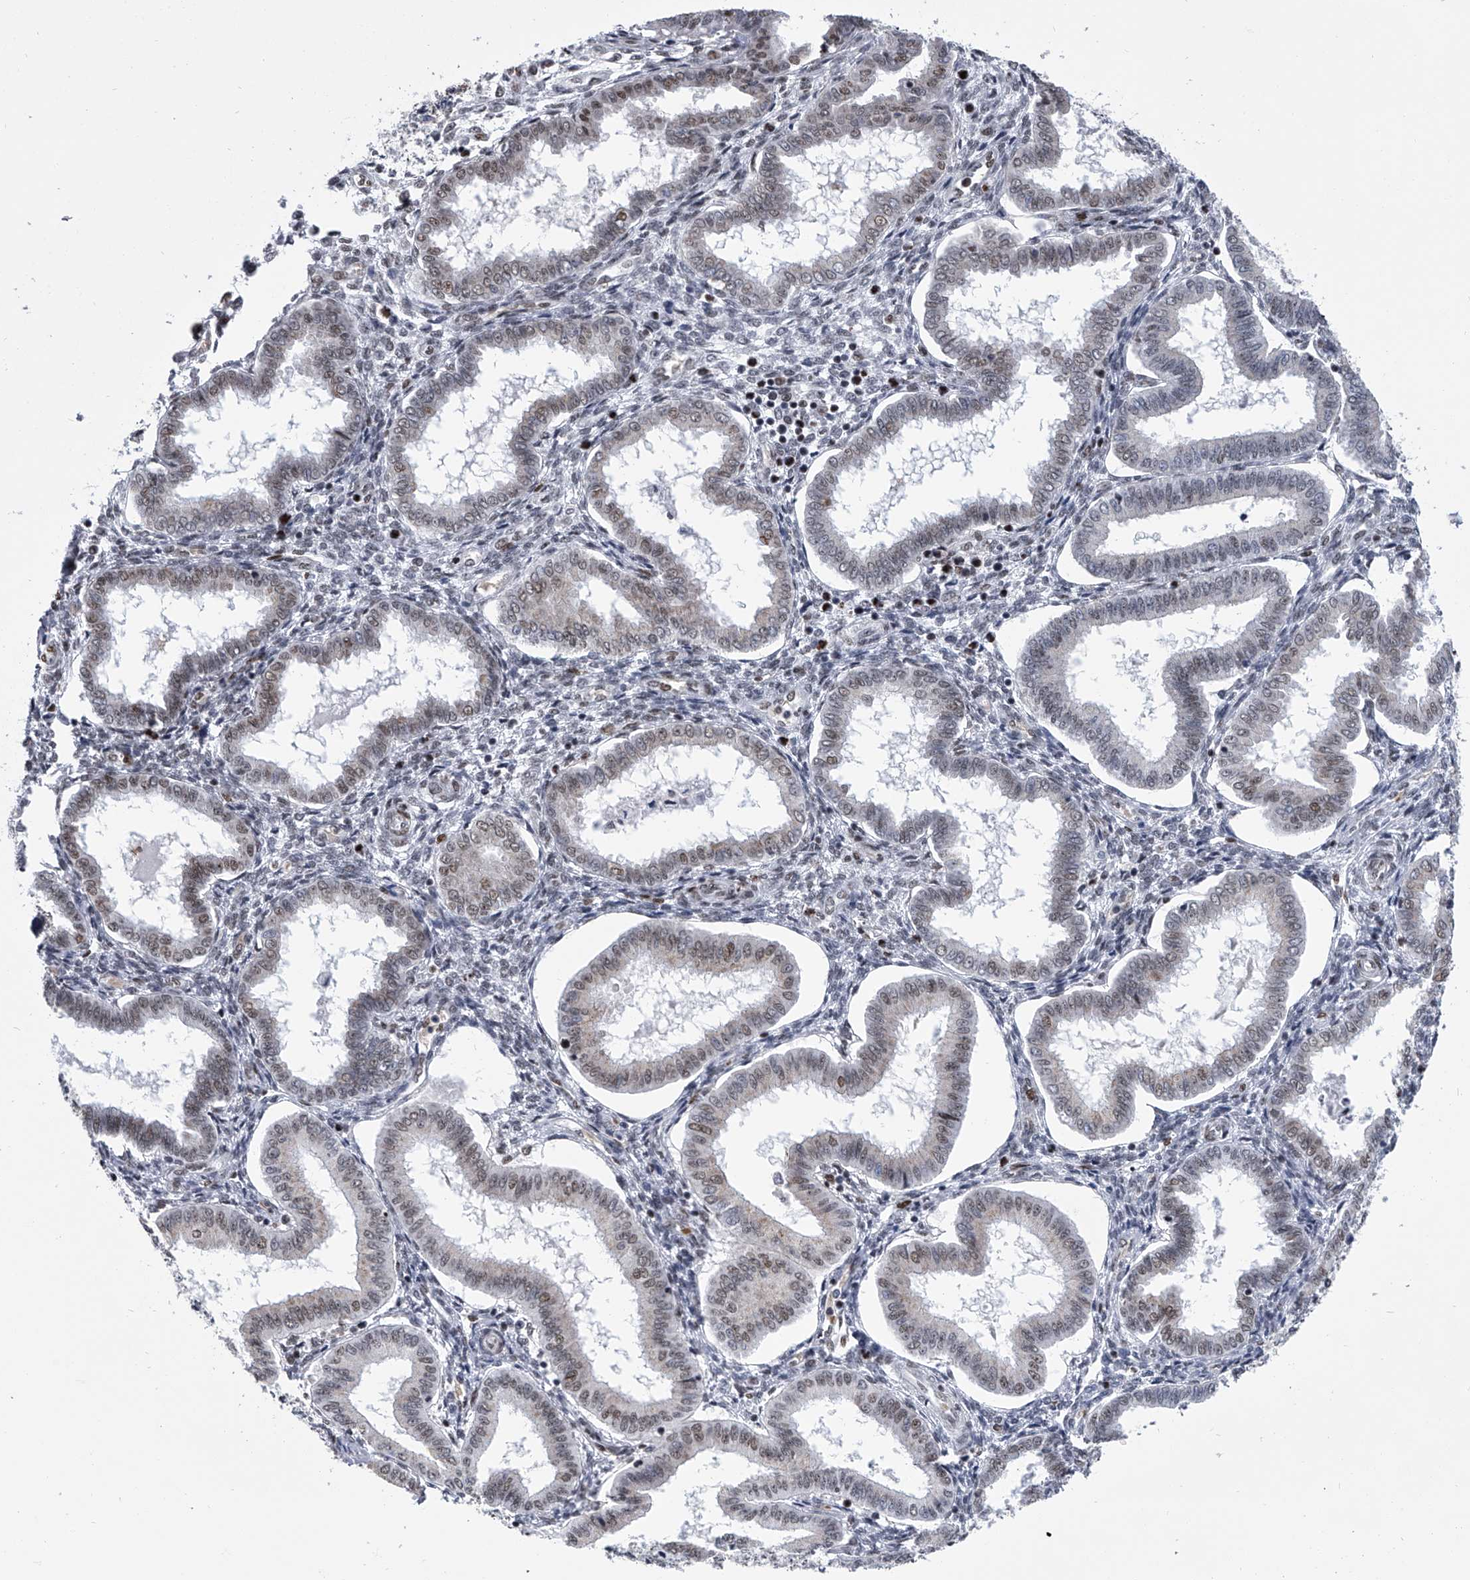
{"staining": {"intensity": "weak", "quantity": "<25%", "location": "nuclear"}, "tissue": "endometrium", "cell_type": "Cells in endometrial stroma", "image_type": "normal", "snomed": [{"axis": "morphology", "description": "Normal tissue, NOS"}, {"axis": "topography", "description": "Endometrium"}], "caption": "DAB (3,3'-diaminobenzidine) immunohistochemical staining of unremarkable endometrium reveals no significant positivity in cells in endometrial stroma. (Brightfield microscopy of DAB immunohistochemistry (IHC) at high magnification).", "gene": "SIM2", "patient": {"sex": "female", "age": 24}}